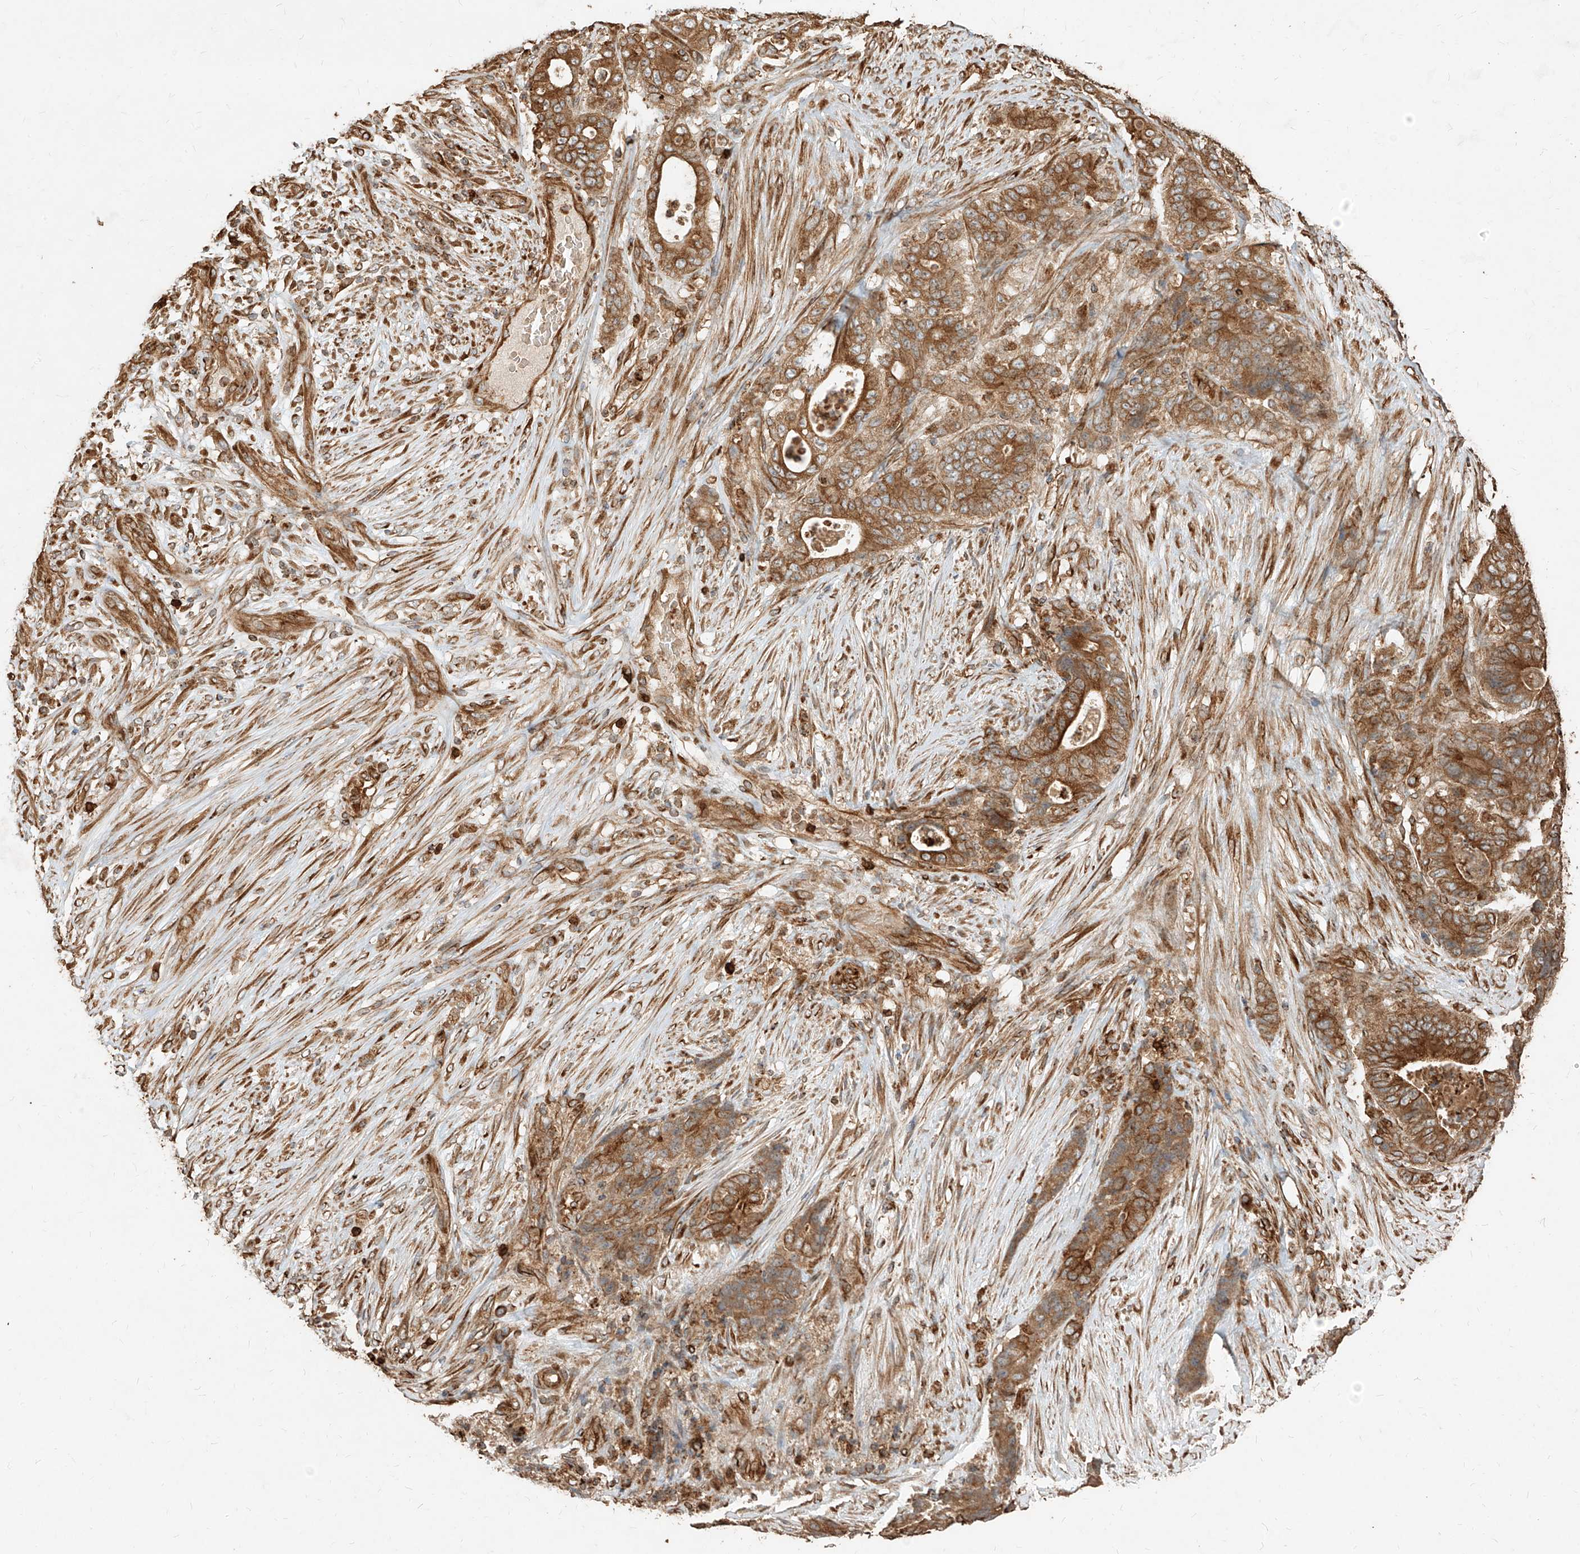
{"staining": {"intensity": "moderate", "quantity": ">75%", "location": "cytoplasmic/membranous"}, "tissue": "stomach cancer", "cell_type": "Tumor cells", "image_type": "cancer", "snomed": [{"axis": "morphology", "description": "Adenocarcinoma, NOS"}, {"axis": "topography", "description": "Stomach"}], "caption": "About >75% of tumor cells in human stomach adenocarcinoma reveal moderate cytoplasmic/membranous protein staining as visualized by brown immunohistochemical staining.", "gene": "EFNB1", "patient": {"sex": "female", "age": 73}}